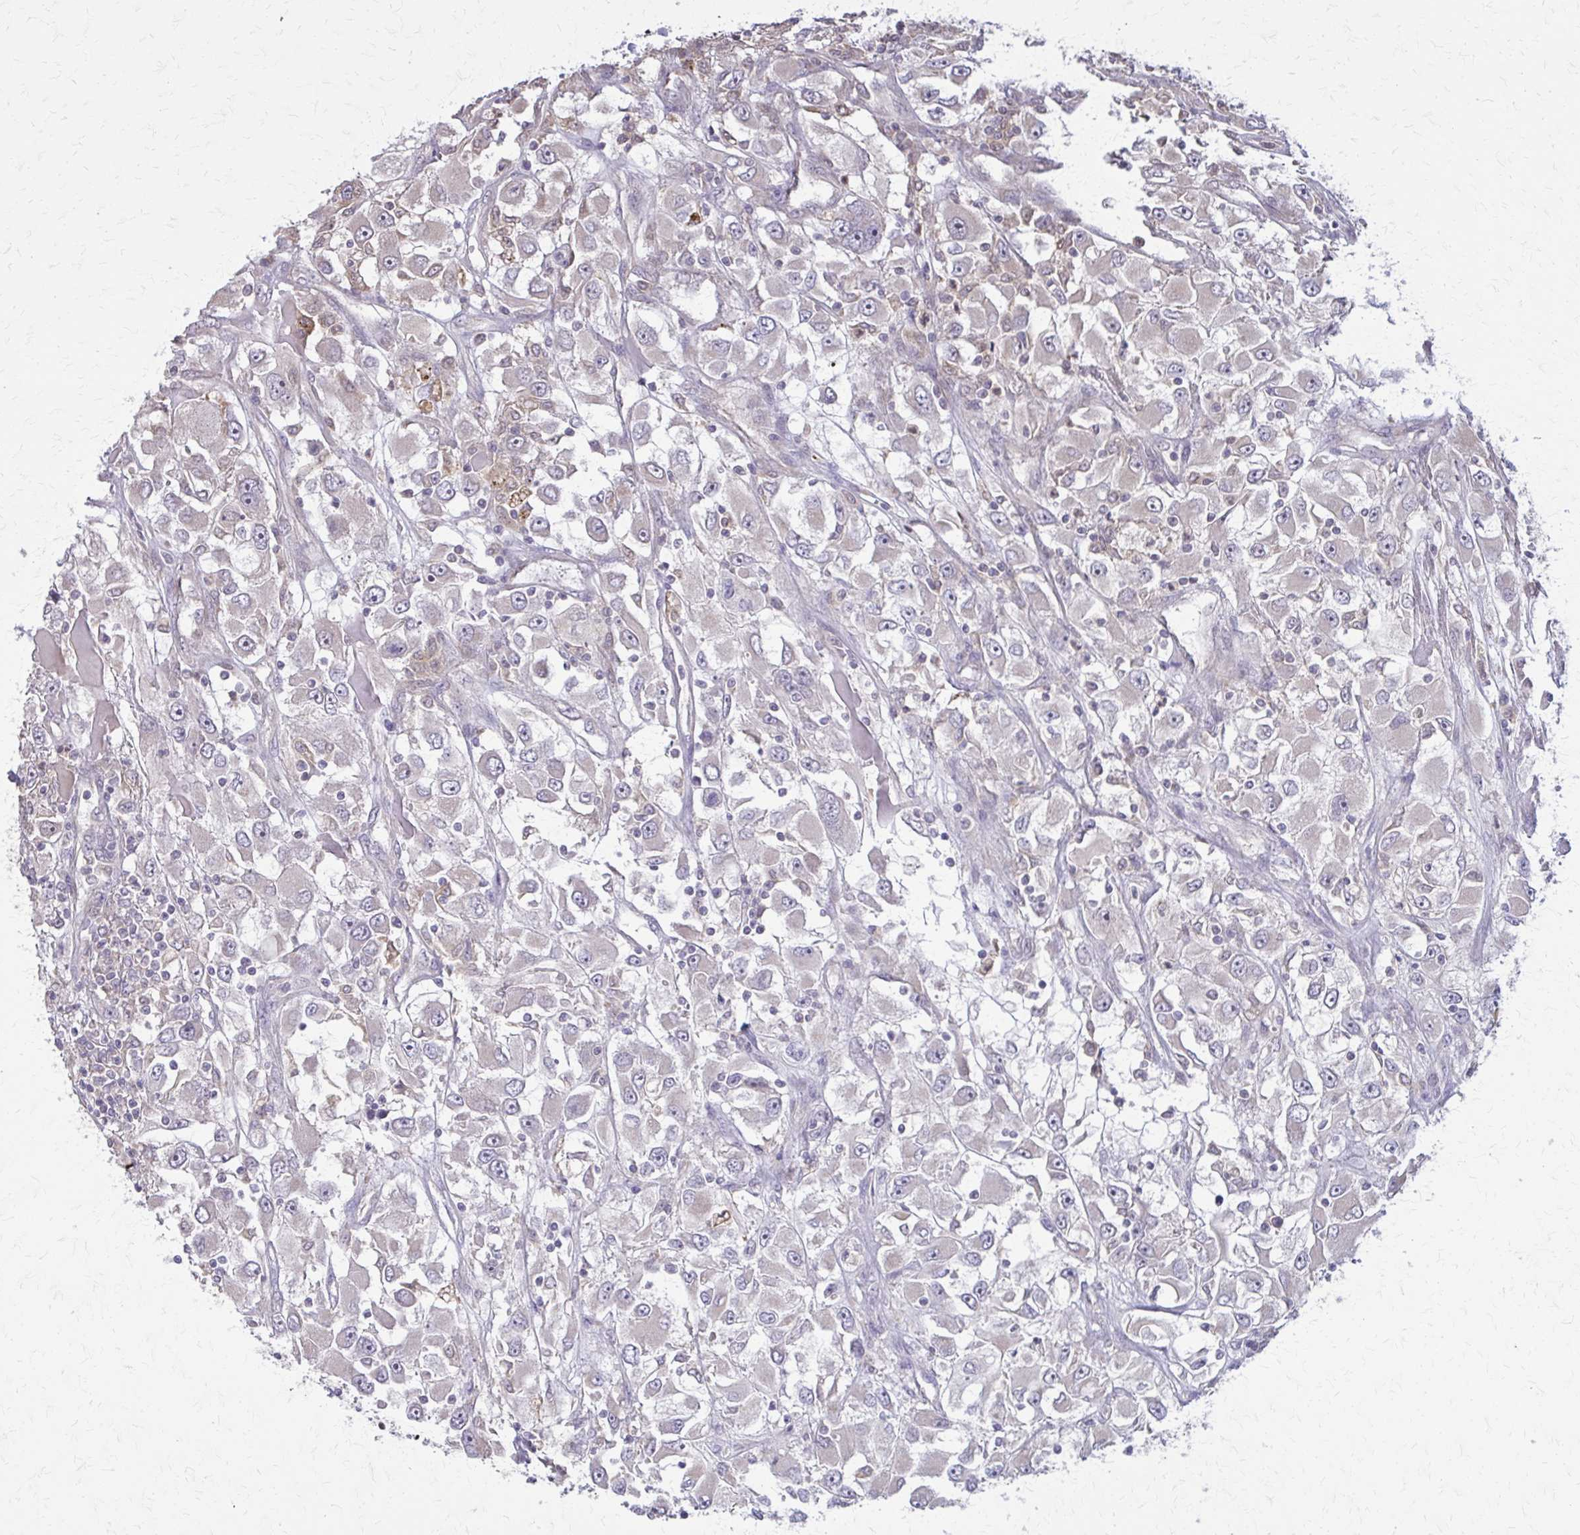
{"staining": {"intensity": "negative", "quantity": "none", "location": "none"}, "tissue": "renal cancer", "cell_type": "Tumor cells", "image_type": "cancer", "snomed": [{"axis": "morphology", "description": "Adenocarcinoma, NOS"}, {"axis": "topography", "description": "Kidney"}], "caption": "A micrograph of human renal adenocarcinoma is negative for staining in tumor cells.", "gene": "NRBF2", "patient": {"sex": "female", "age": 52}}